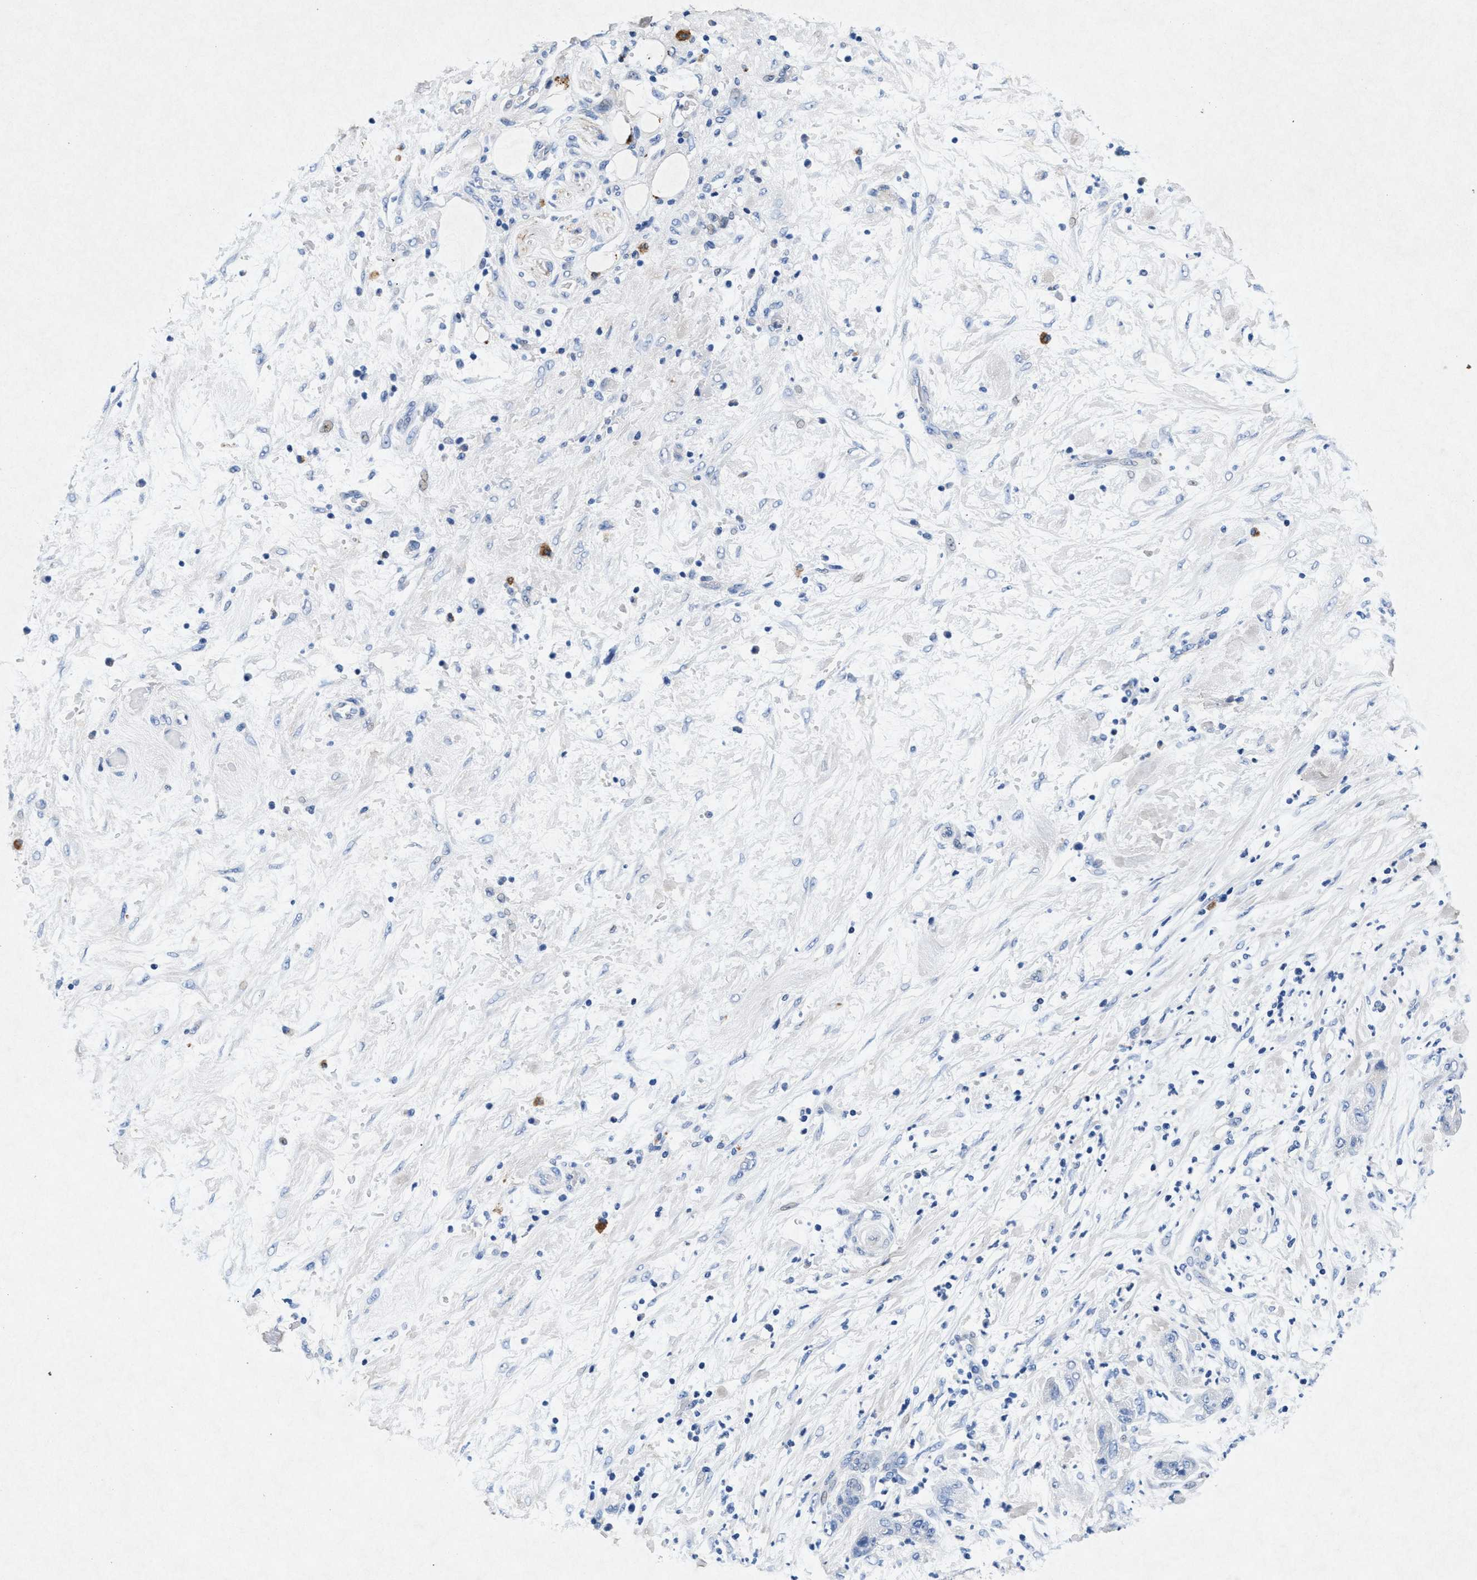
{"staining": {"intensity": "negative", "quantity": "none", "location": "none"}, "tissue": "pancreatic cancer", "cell_type": "Tumor cells", "image_type": "cancer", "snomed": [{"axis": "morphology", "description": "Adenocarcinoma, NOS"}, {"axis": "topography", "description": "Pancreas"}], "caption": "There is no significant expression in tumor cells of pancreatic cancer.", "gene": "MAP6", "patient": {"sex": "female", "age": 78}}